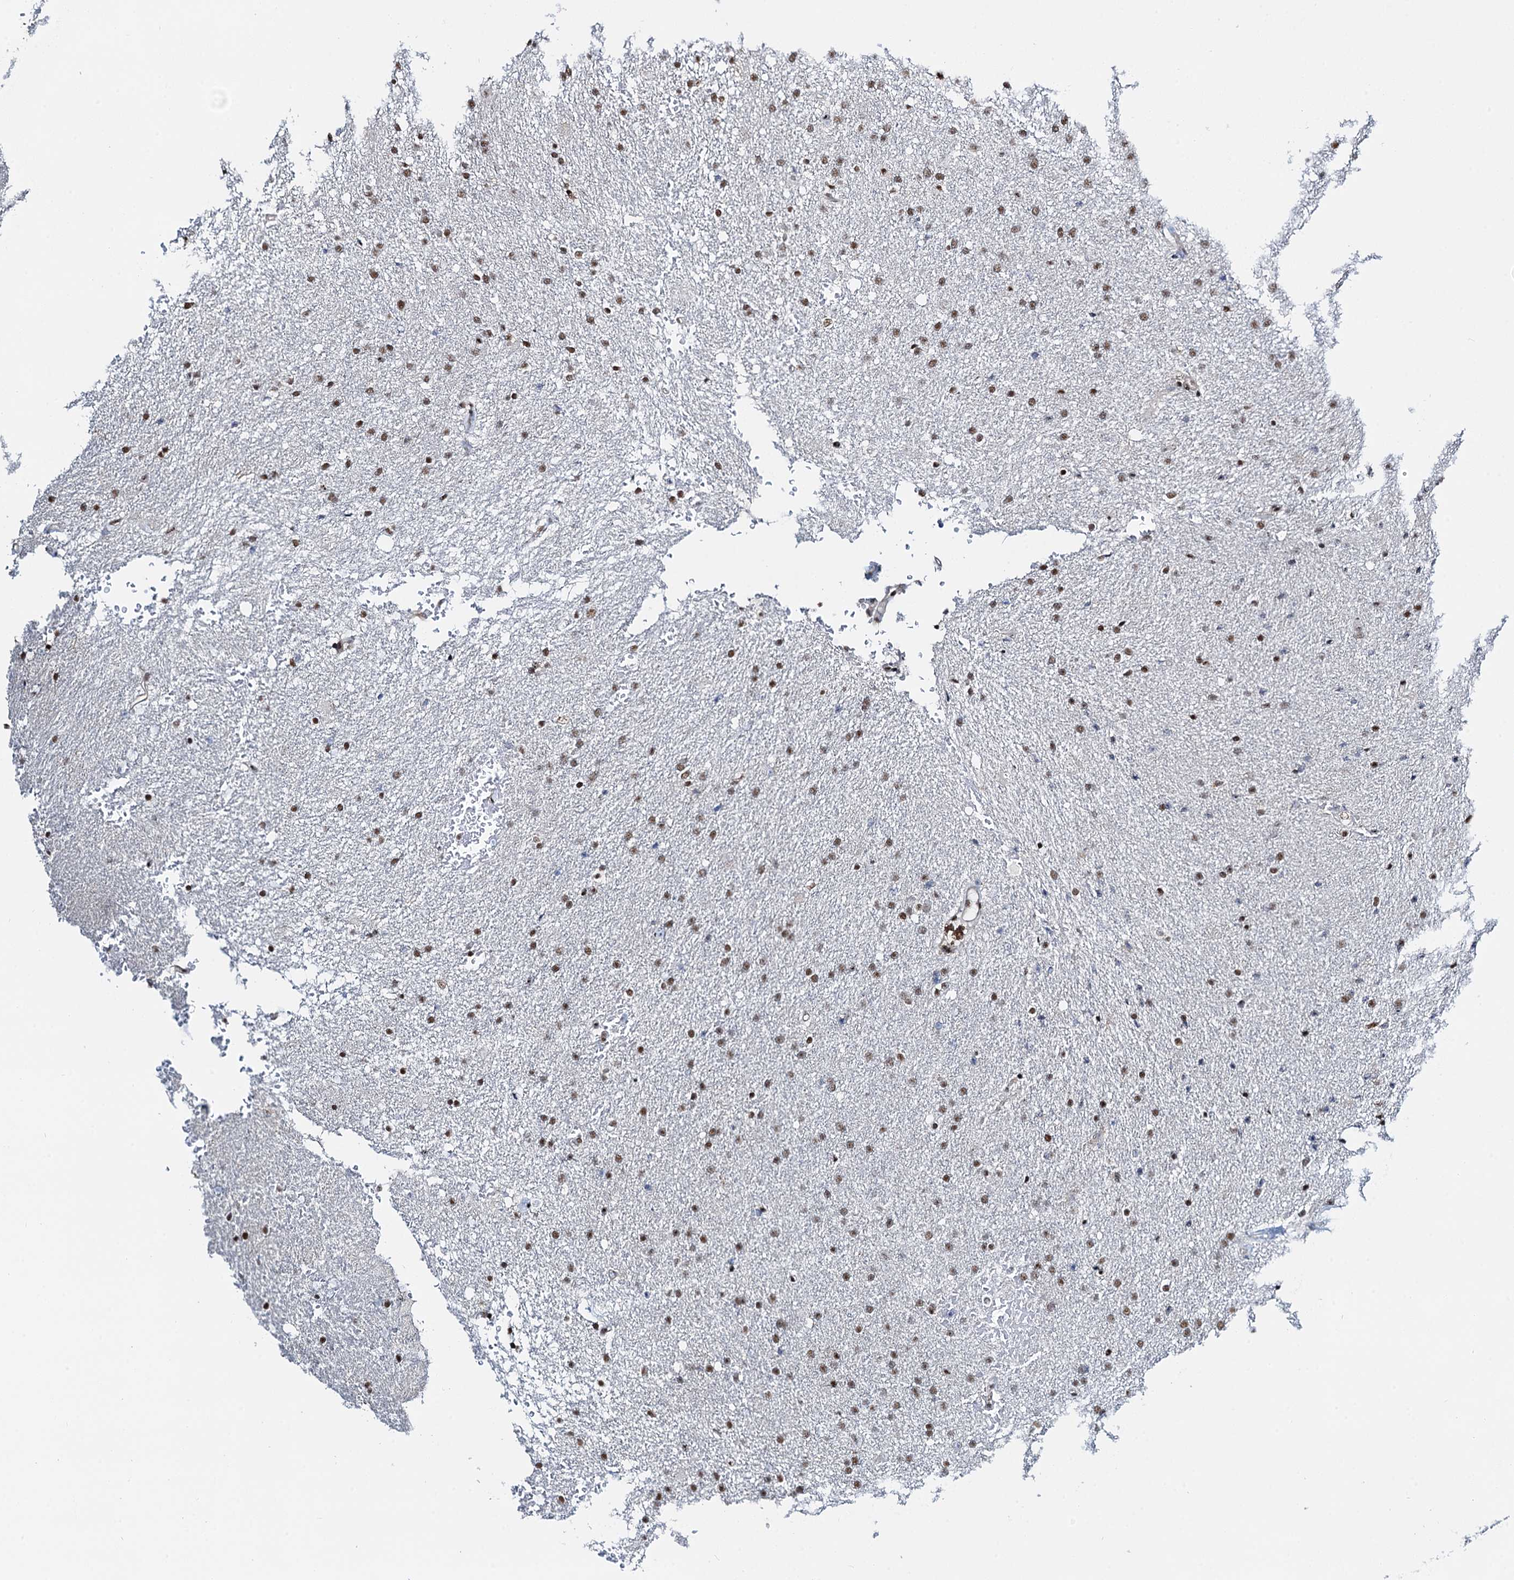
{"staining": {"intensity": "moderate", "quantity": "25%-75%", "location": "nuclear"}, "tissue": "glioma", "cell_type": "Tumor cells", "image_type": "cancer", "snomed": [{"axis": "morphology", "description": "Glioma, malignant, High grade"}, {"axis": "topography", "description": "Brain"}], "caption": "The immunohistochemical stain highlights moderate nuclear staining in tumor cells of malignant glioma (high-grade) tissue.", "gene": "ZNF609", "patient": {"sex": "male", "age": 72}}